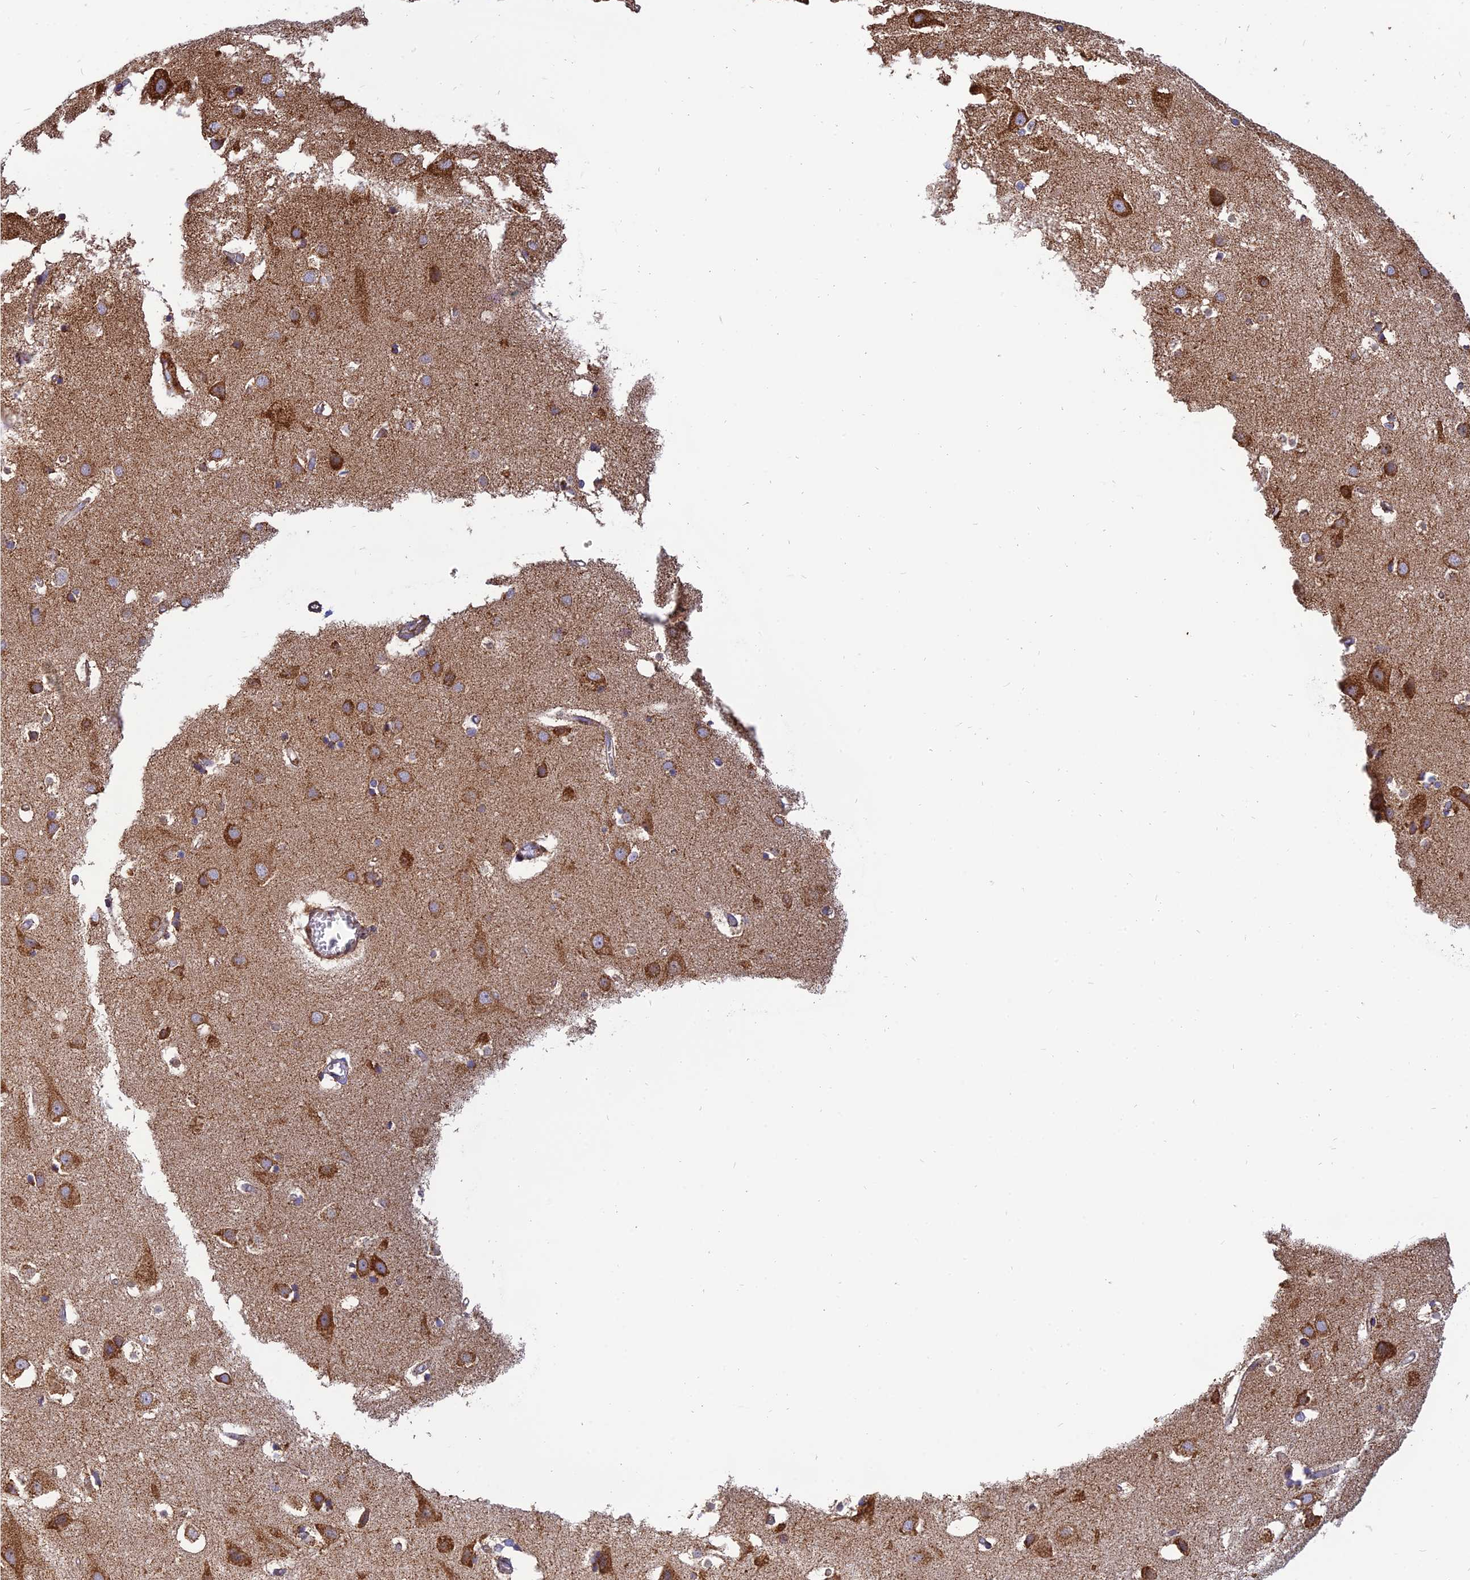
{"staining": {"intensity": "moderate", "quantity": ">75%", "location": "cytoplasmic/membranous"}, "tissue": "cerebral cortex", "cell_type": "Endothelial cells", "image_type": "normal", "snomed": [{"axis": "morphology", "description": "Normal tissue, NOS"}, {"axis": "topography", "description": "Cerebral cortex"}], "caption": "A high-resolution photomicrograph shows immunohistochemistry (IHC) staining of unremarkable cerebral cortex, which shows moderate cytoplasmic/membranous expression in about >75% of endothelial cells. (Stains: DAB in brown, nuclei in blue, Microscopy: brightfield microscopy at high magnification).", "gene": "THUMPD2", "patient": {"sex": "male", "age": 54}}